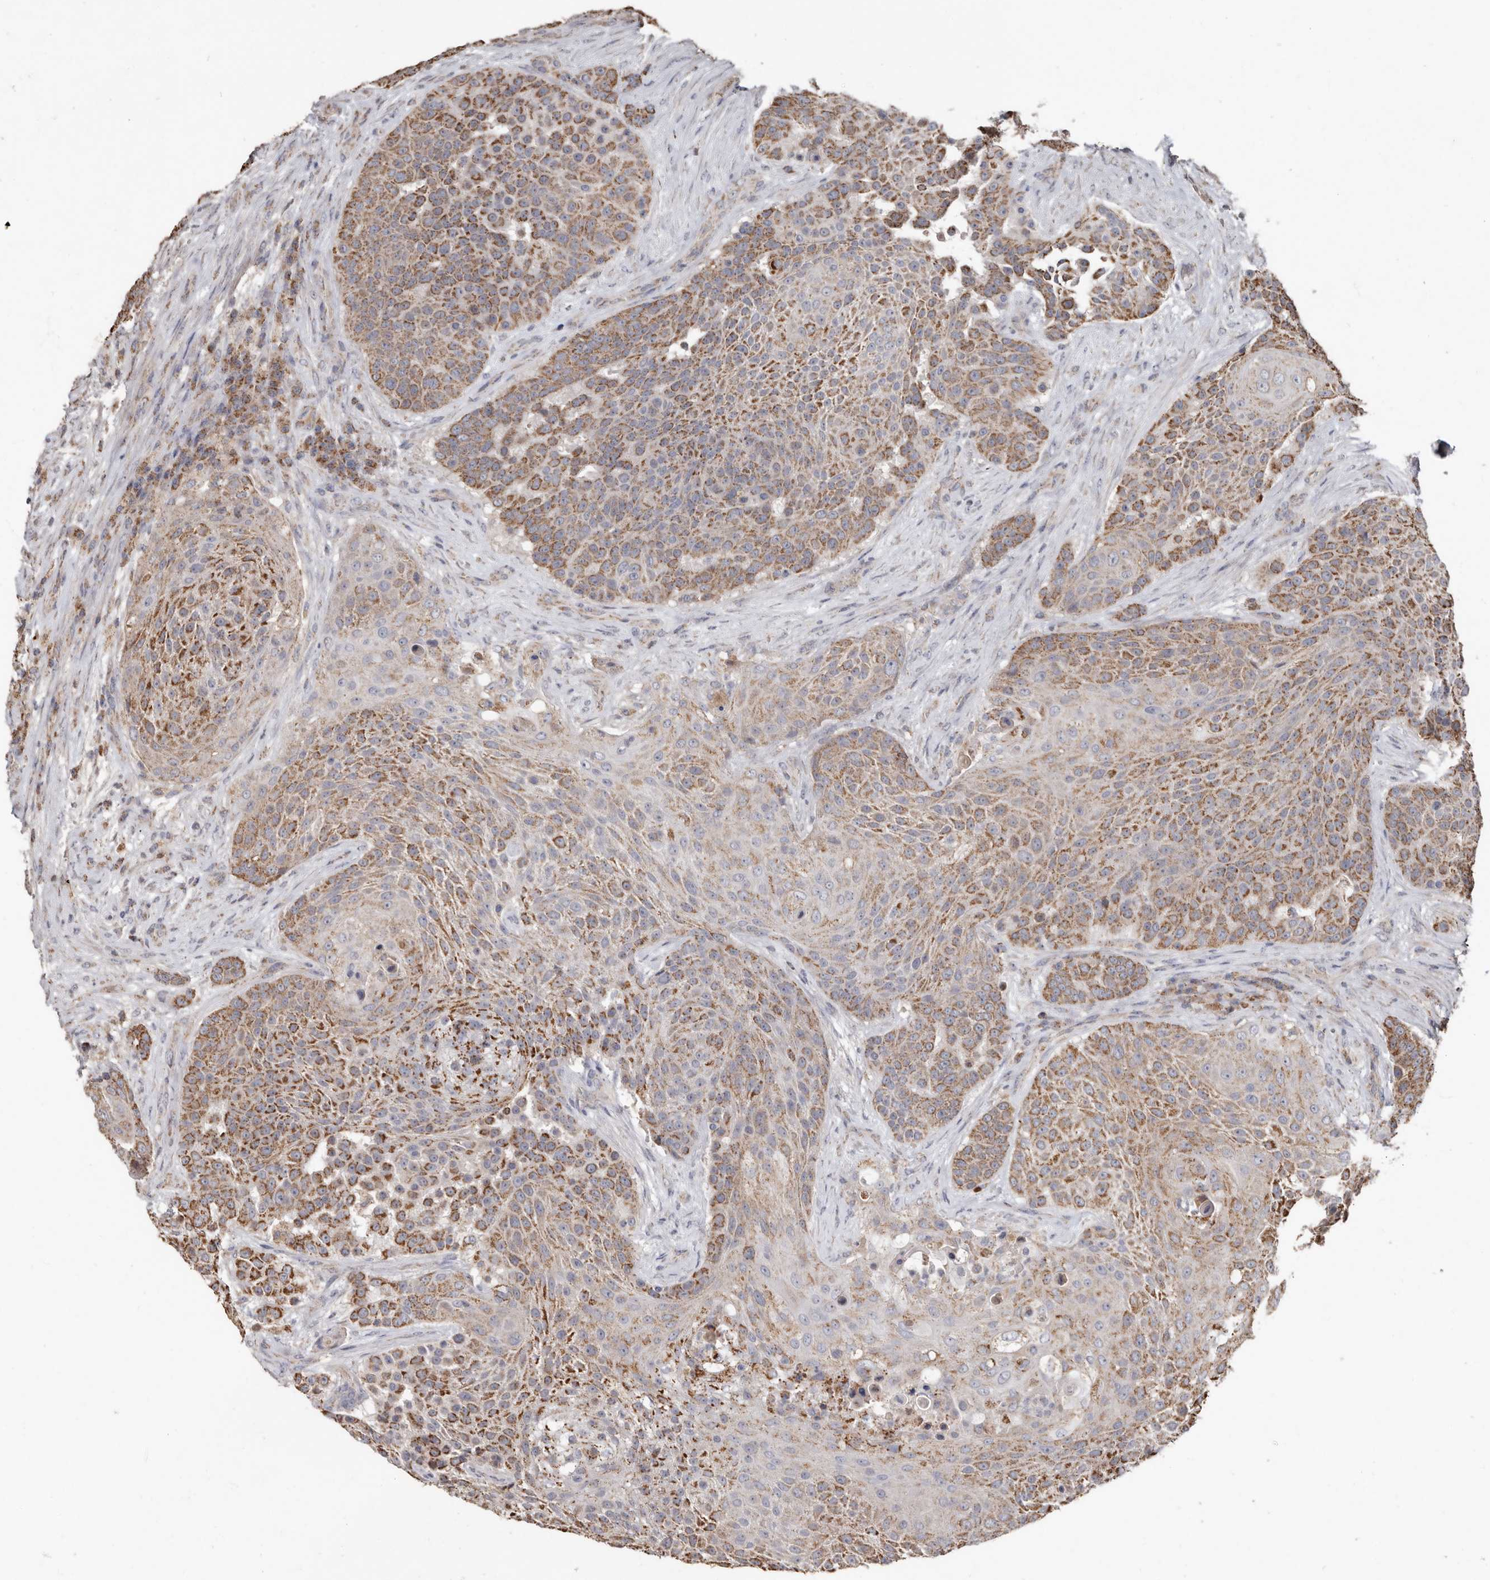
{"staining": {"intensity": "moderate", "quantity": ">75%", "location": "cytoplasmic/membranous"}, "tissue": "urothelial cancer", "cell_type": "Tumor cells", "image_type": "cancer", "snomed": [{"axis": "morphology", "description": "Urothelial carcinoma, High grade"}, {"axis": "topography", "description": "Urinary bladder"}], "caption": "A medium amount of moderate cytoplasmic/membranous positivity is appreciated in approximately >75% of tumor cells in urothelial cancer tissue. (brown staining indicates protein expression, while blue staining denotes nuclei).", "gene": "KIF26B", "patient": {"sex": "female", "age": 63}}